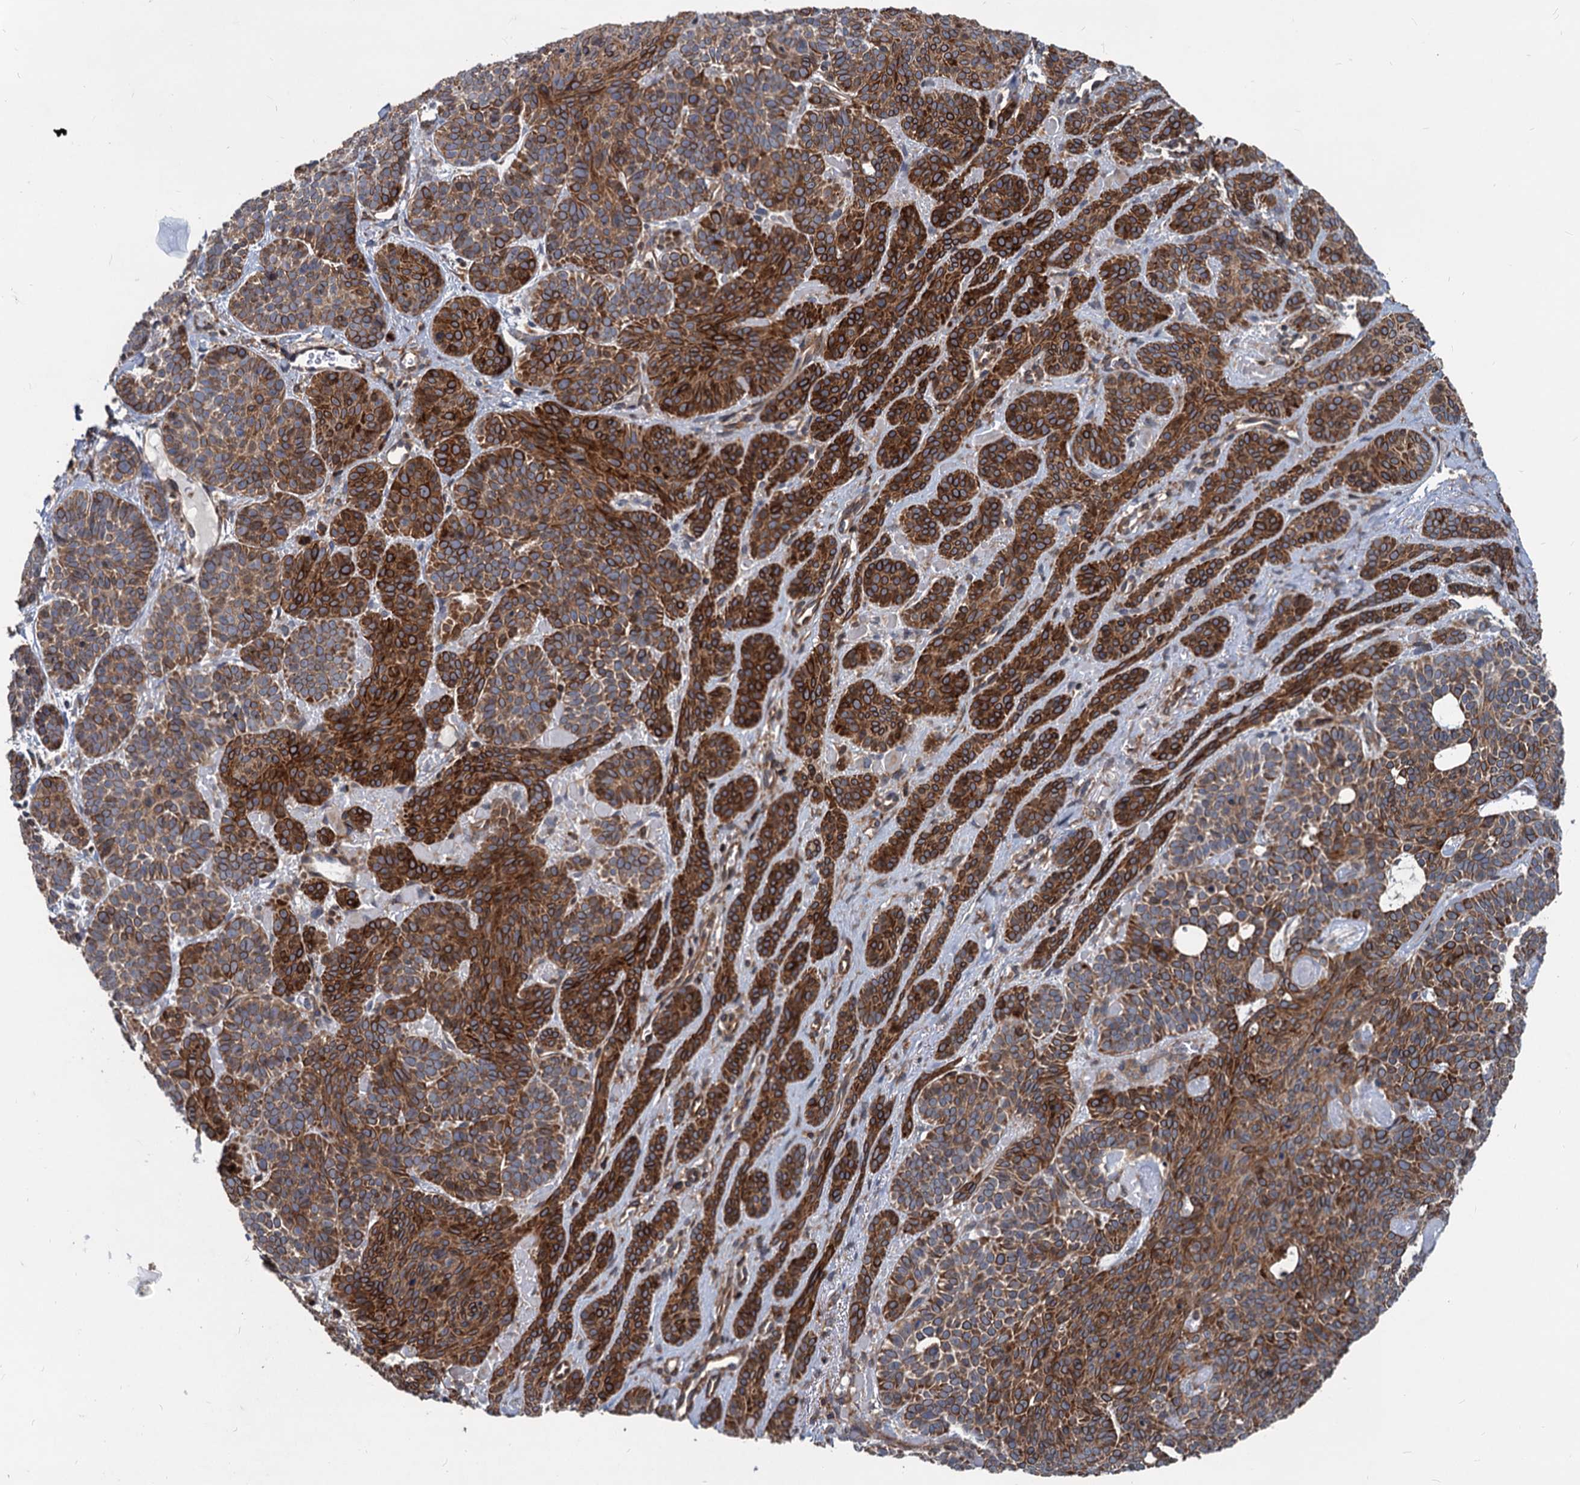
{"staining": {"intensity": "strong", "quantity": ">75%", "location": "cytoplasmic/membranous"}, "tissue": "skin cancer", "cell_type": "Tumor cells", "image_type": "cancer", "snomed": [{"axis": "morphology", "description": "Basal cell carcinoma"}, {"axis": "topography", "description": "Skin"}], "caption": "Immunohistochemical staining of human skin cancer shows high levels of strong cytoplasmic/membranous staining in about >75% of tumor cells.", "gene": "STIM1", "patient": {"sex": "male", "age": 85}}